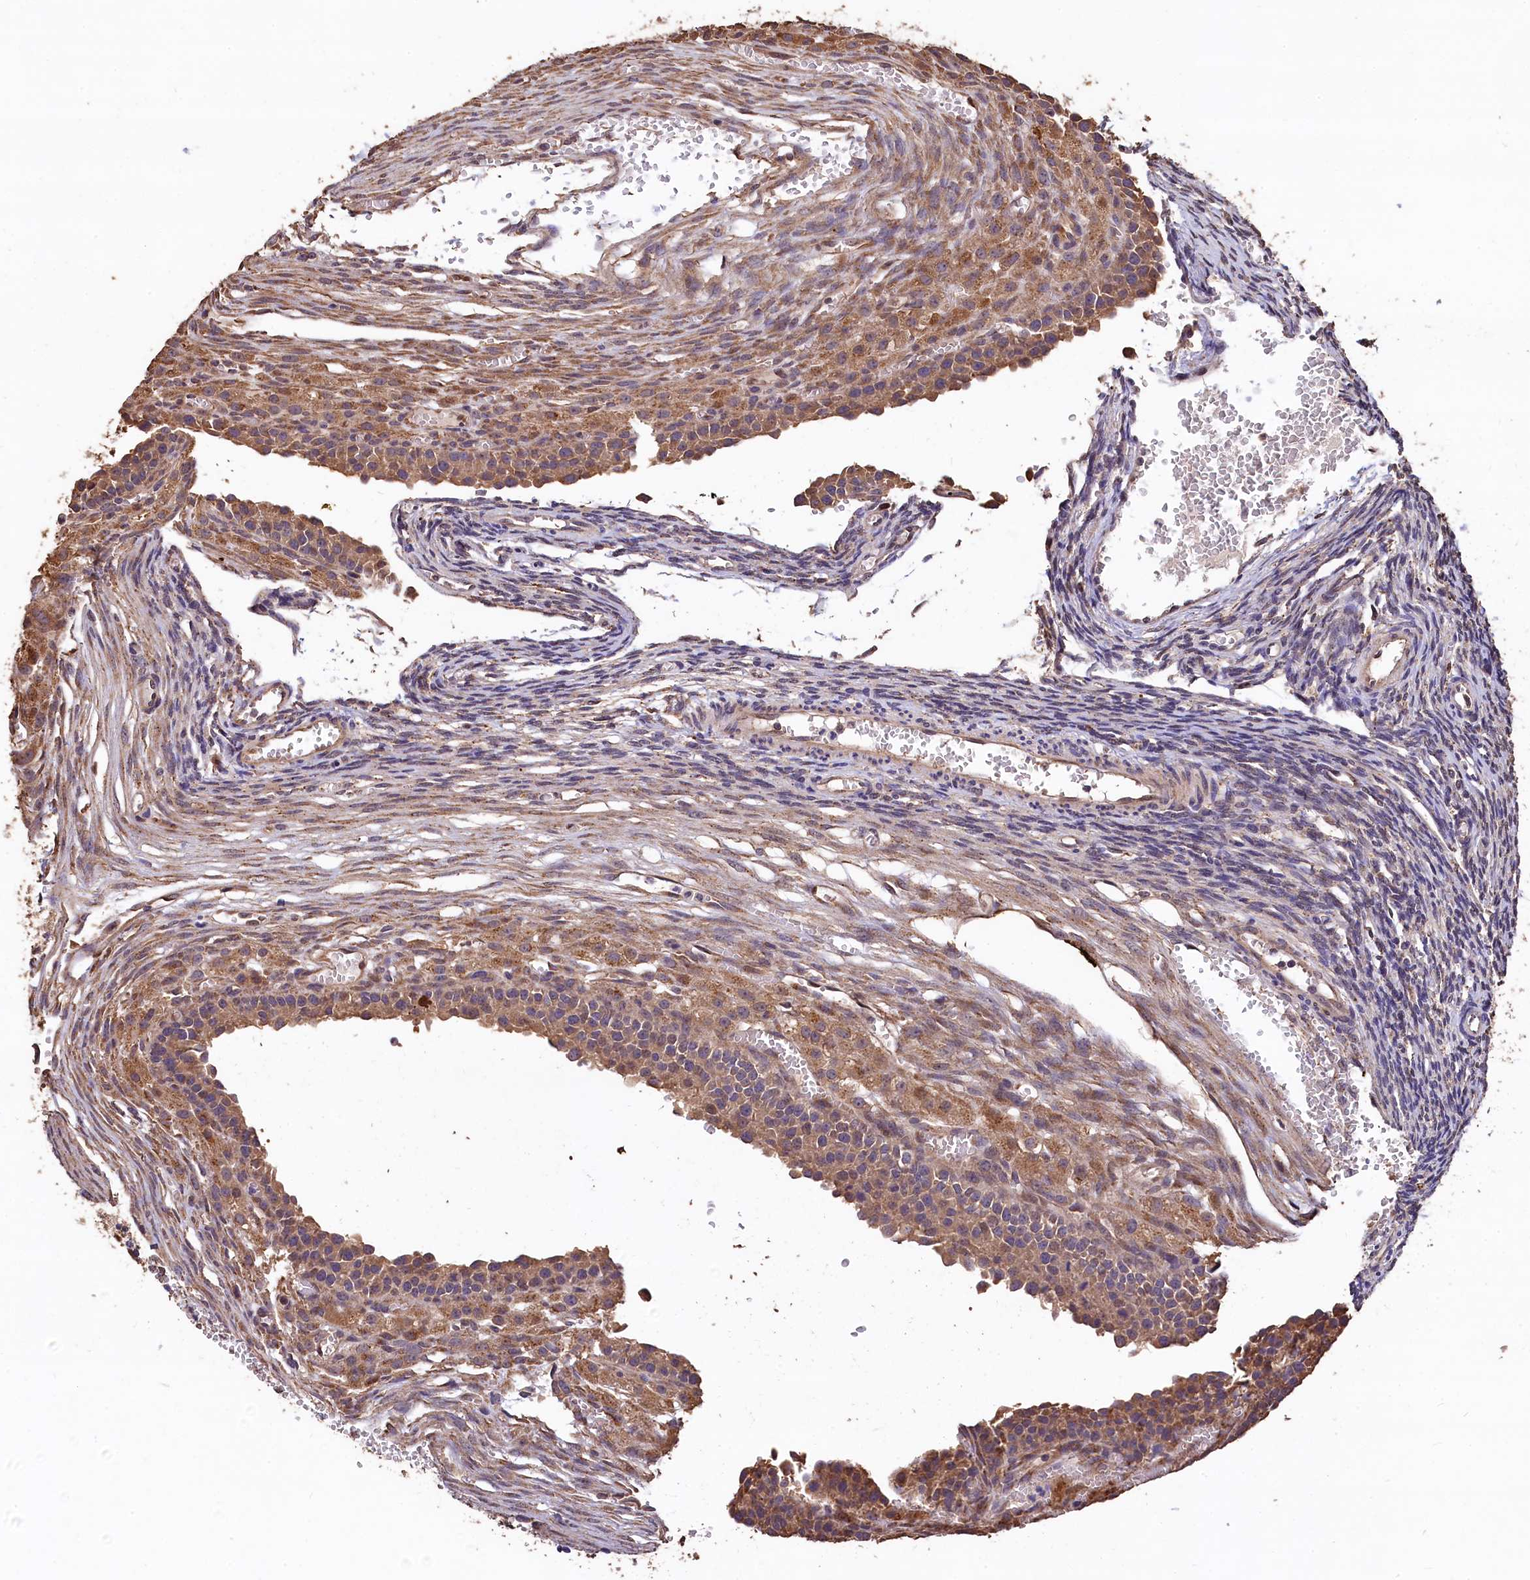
{"staining": {"intensity": "moderate", "quantity": "25%-75%", "location": "cytoplasmic/membranous"}, "tissue": "ovary", "cell_type": "Ovarian stroma cells", "image_type": "normal", "snomed": [{"axis": "morphology", "description": "Normal tissue, NOS"}, {"axis": "topography", "description": "Ovary"}], "caption": "Protein expression by immunohistochemistry (IHC) reveals moderate cytoplasmic/membranous positivity in approximately 25%-75% of ovarian stroma cells in normal ovary.", "gene": "LSM4", "patient": {"sex": "female", "age": 39}}